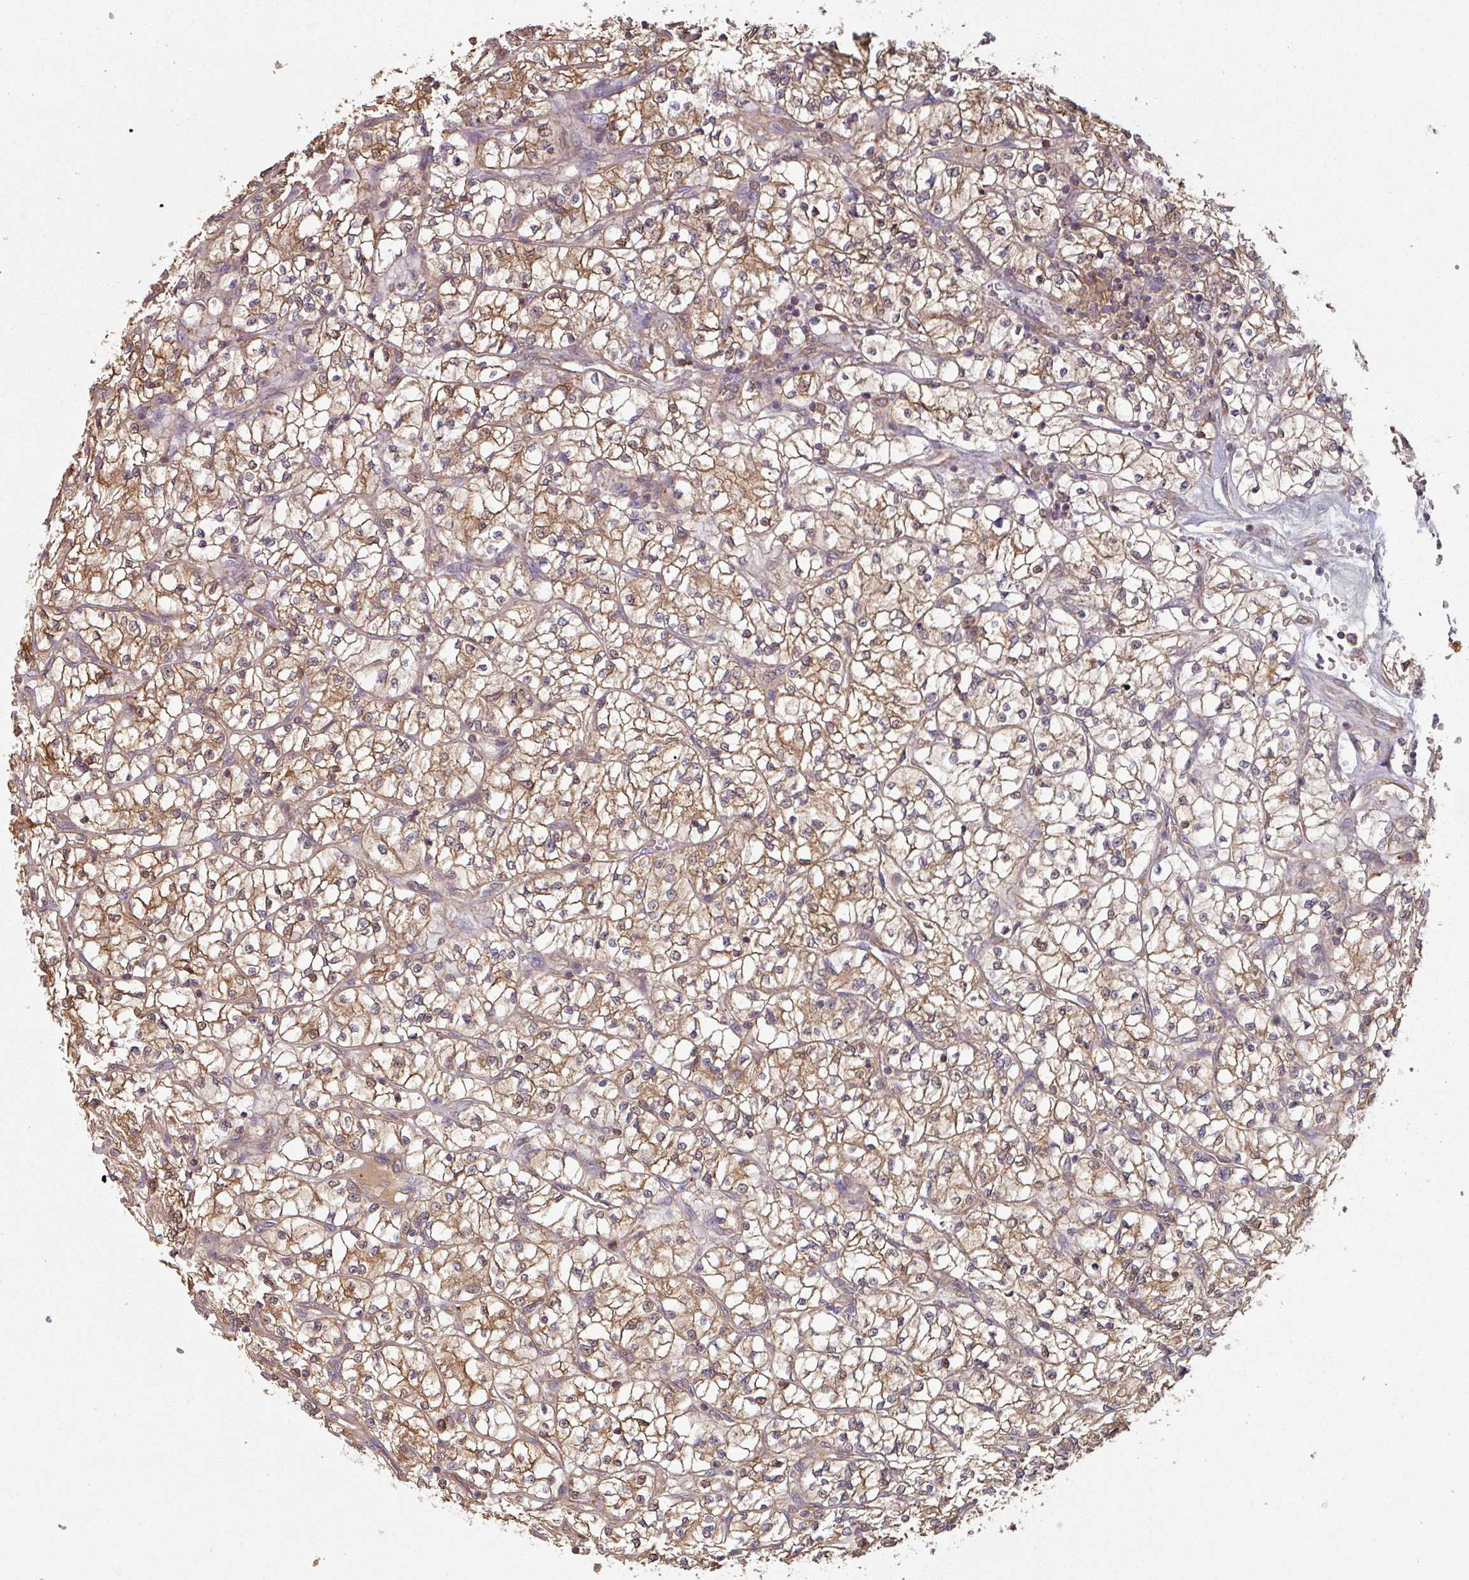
{"staining": {"intensity": "moderate", "quantity": "25%-75%", "location": "cytoplasmic/membranous"}, "tissue": "renal cancer", "cell_type": "Tumor cells", "image_type": "cancer", "snomed": [{"axis": "morphology", "description": "Adenocarcinoma, NOS"}, {"axis": "topography", "description": "Kidney"}], "caption": "Protein staining exhibits moderate cytoplasmic/membranous staining in about 25%-75% of tumor cells in renal cancer (adenocarcinoma). (Brightfield microscopy of DAB IHC at high magnification).", "gene": "GSTA4", "patient": {"sex": "female", "age": 64}}